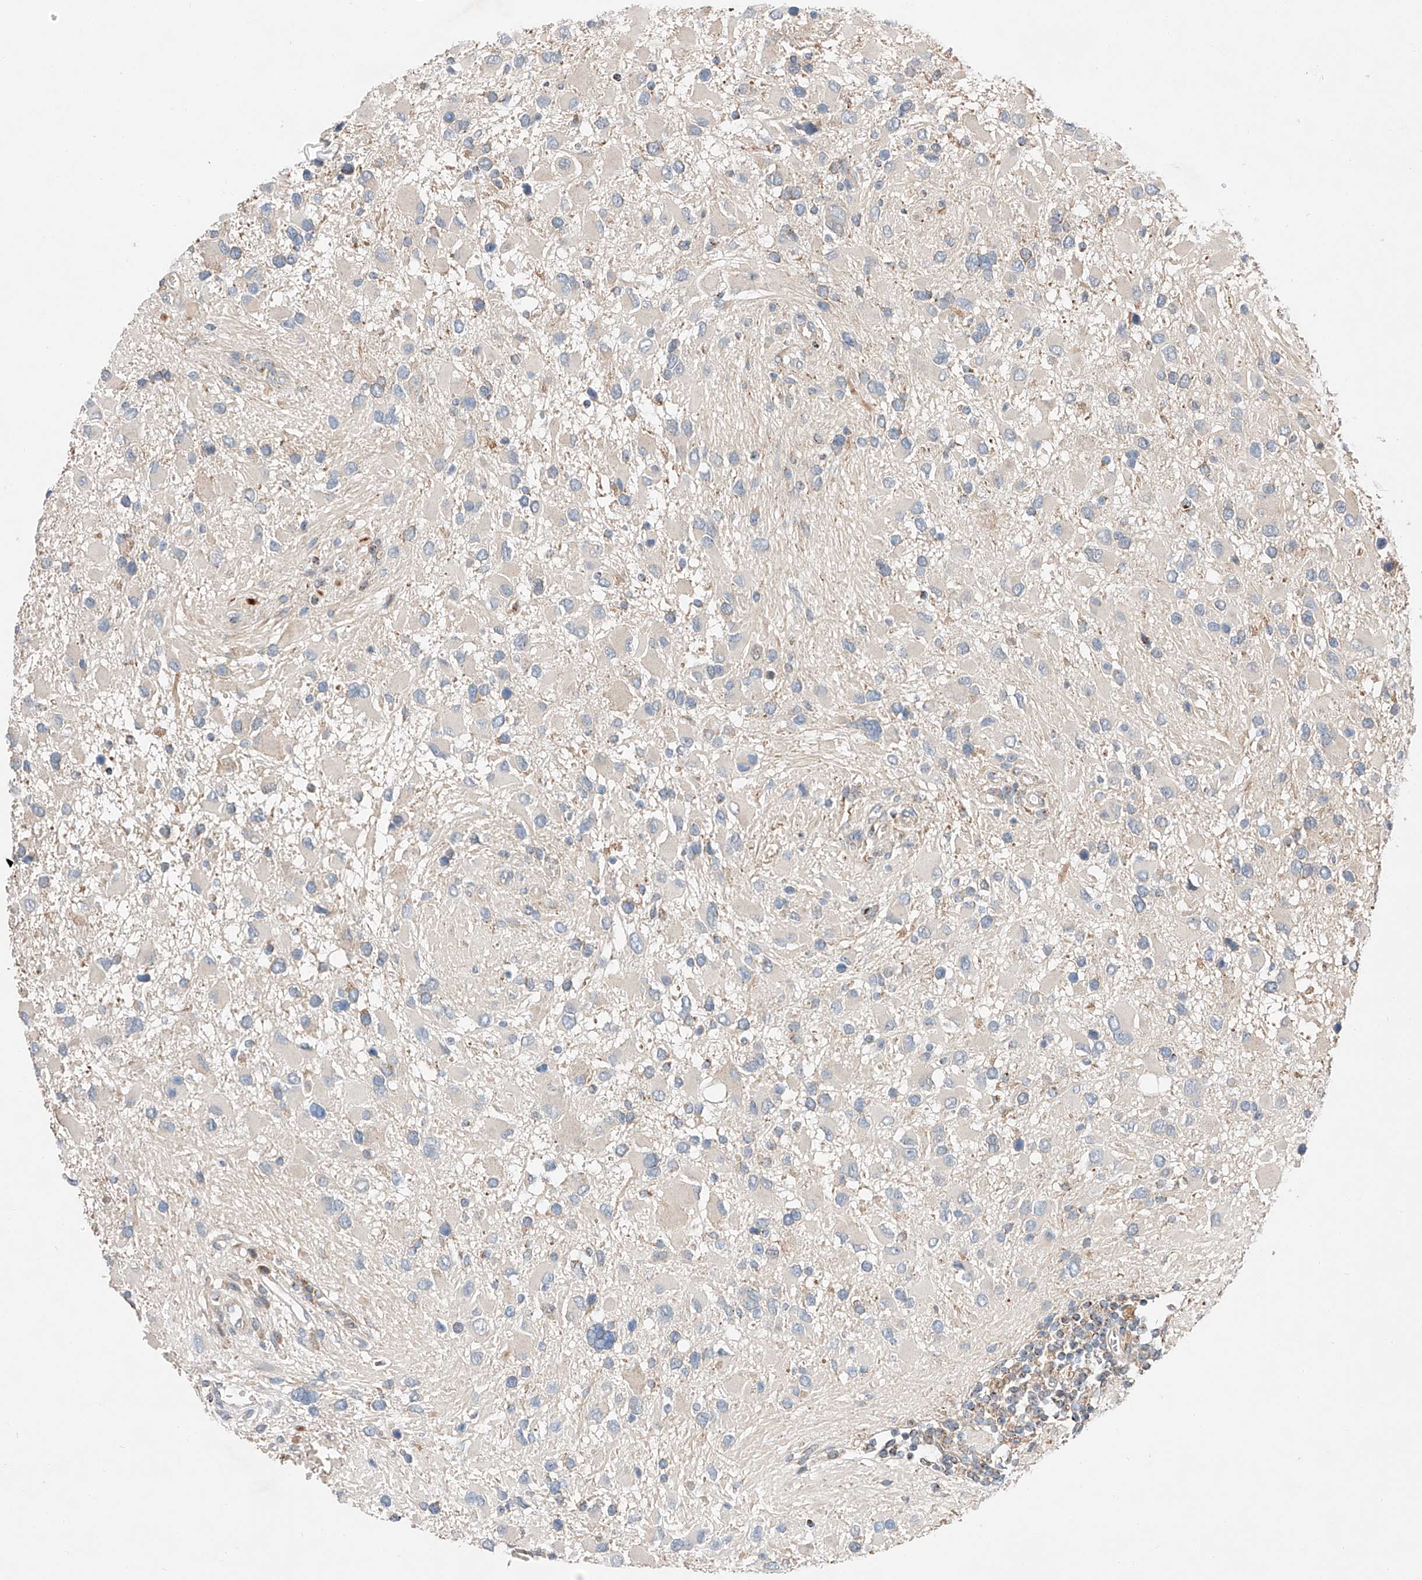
{"staining": {"intensity": "negative", "quantity": "none", "location": "none"}, "tissue": "glioma", "cell_type": "Tumor cells", "image_type": "cancer", "snomed": [{"axis": "morphology", "description": "Glioma, malignant, High grade"}, {"axis": "topography", "description": "Brain"}], "caption": "IHC histopathology image of neoplastic tissue: malignant glioma (high-grade) stained with DAB (3,3'-diaminobenzidine) shows no significant protein staining in tumor cells.", "gene": "RUSC1", "patient": {"sex": "male", "age": 53}}